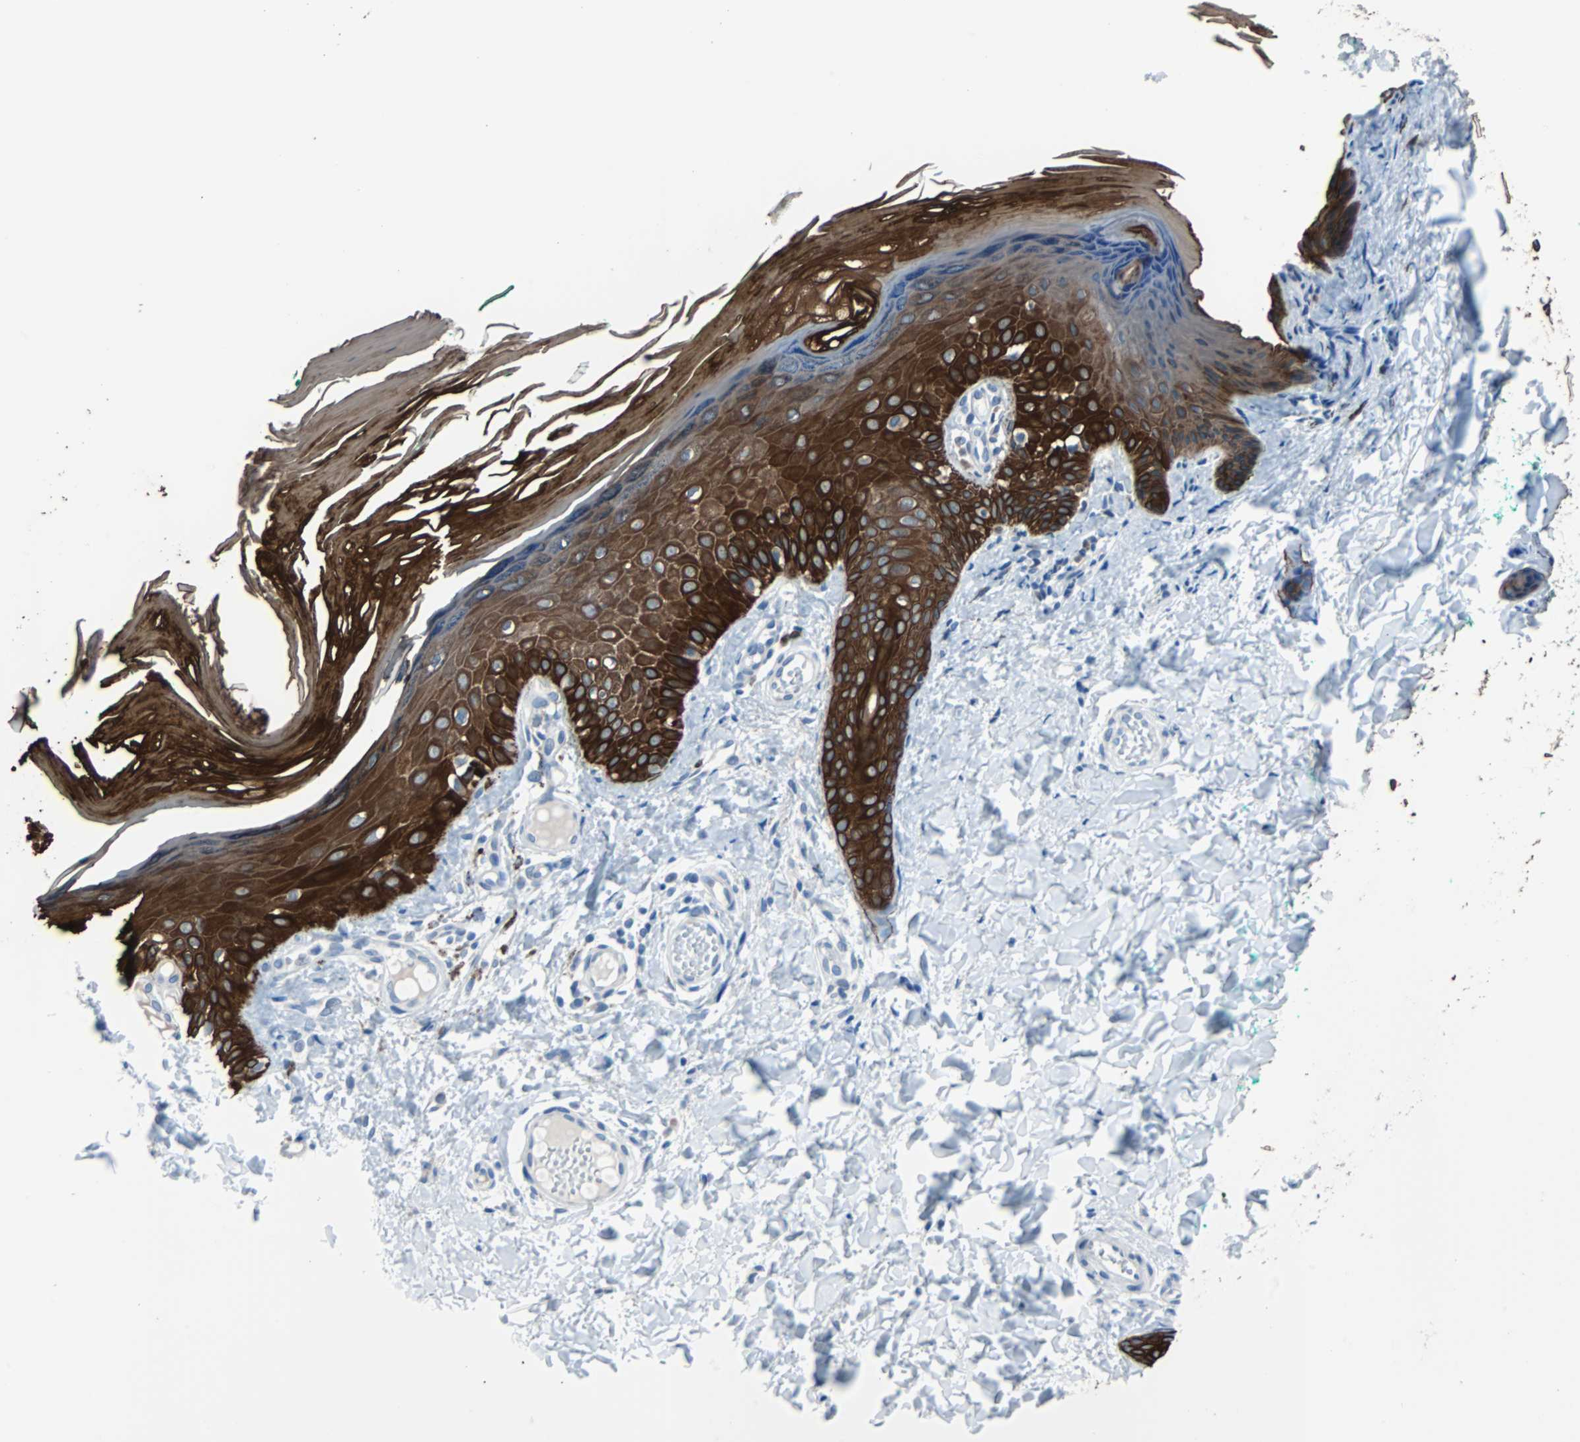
{"staining": {"intensity": "negative", "quantity": "none", "location": "none"}, "tissue": "skin", "cell_type": "Fibroblasts", "image_type": "normal", "snomed": [{"axis": "morphology", "description": "Normal tissue, NOS"}, {"axis": "topography", "description": "Skin"}], "caption": "This is an immunohistochemistry photomicrograph of unremarkable skin. There is no expression in fibroblasts.", "gene": "KRT7", "patient": {"sex": "male", "age": 26}}